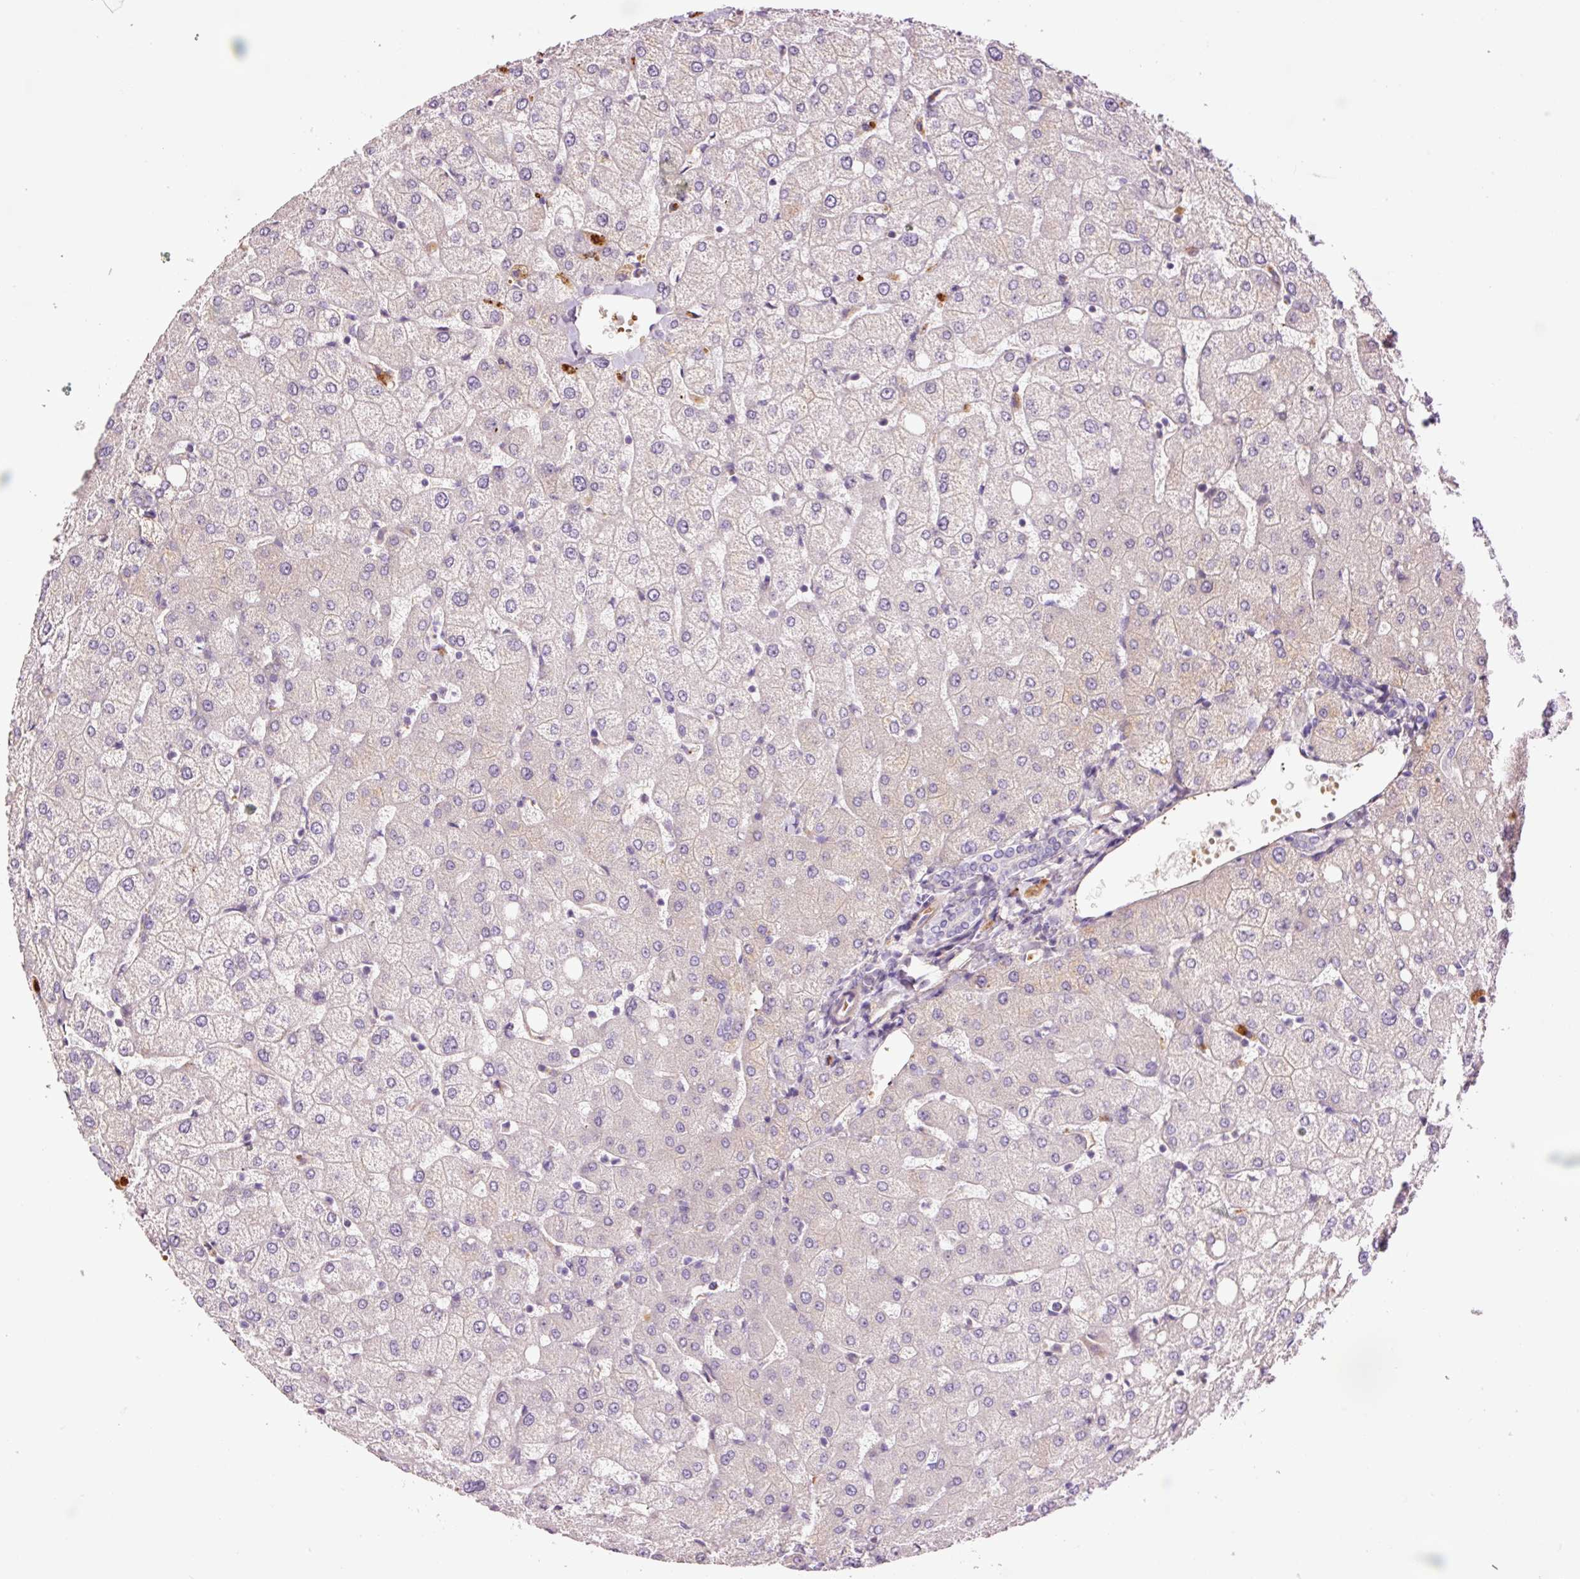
{"staining": {"intensity": "negative", "quantity": "none", "location": "none"}, "tissue": "liver", "cell_type": "Cholangiocytes", "image_type": "normal", "snomed": [{"axis": "morphology", "description": "Normal tissue, NOS"}, {"axis": "topography", "description": "Liver"}], "caption": "Immunohistochemistry histopathology image of benign liver stained for a protein (brown), which demonstrates no staining in cholangiocytes. (DAB immunohistochemistry, high magnification).", "gene": "TMEM235", "patient": {"sex": "female", "age": 54}}